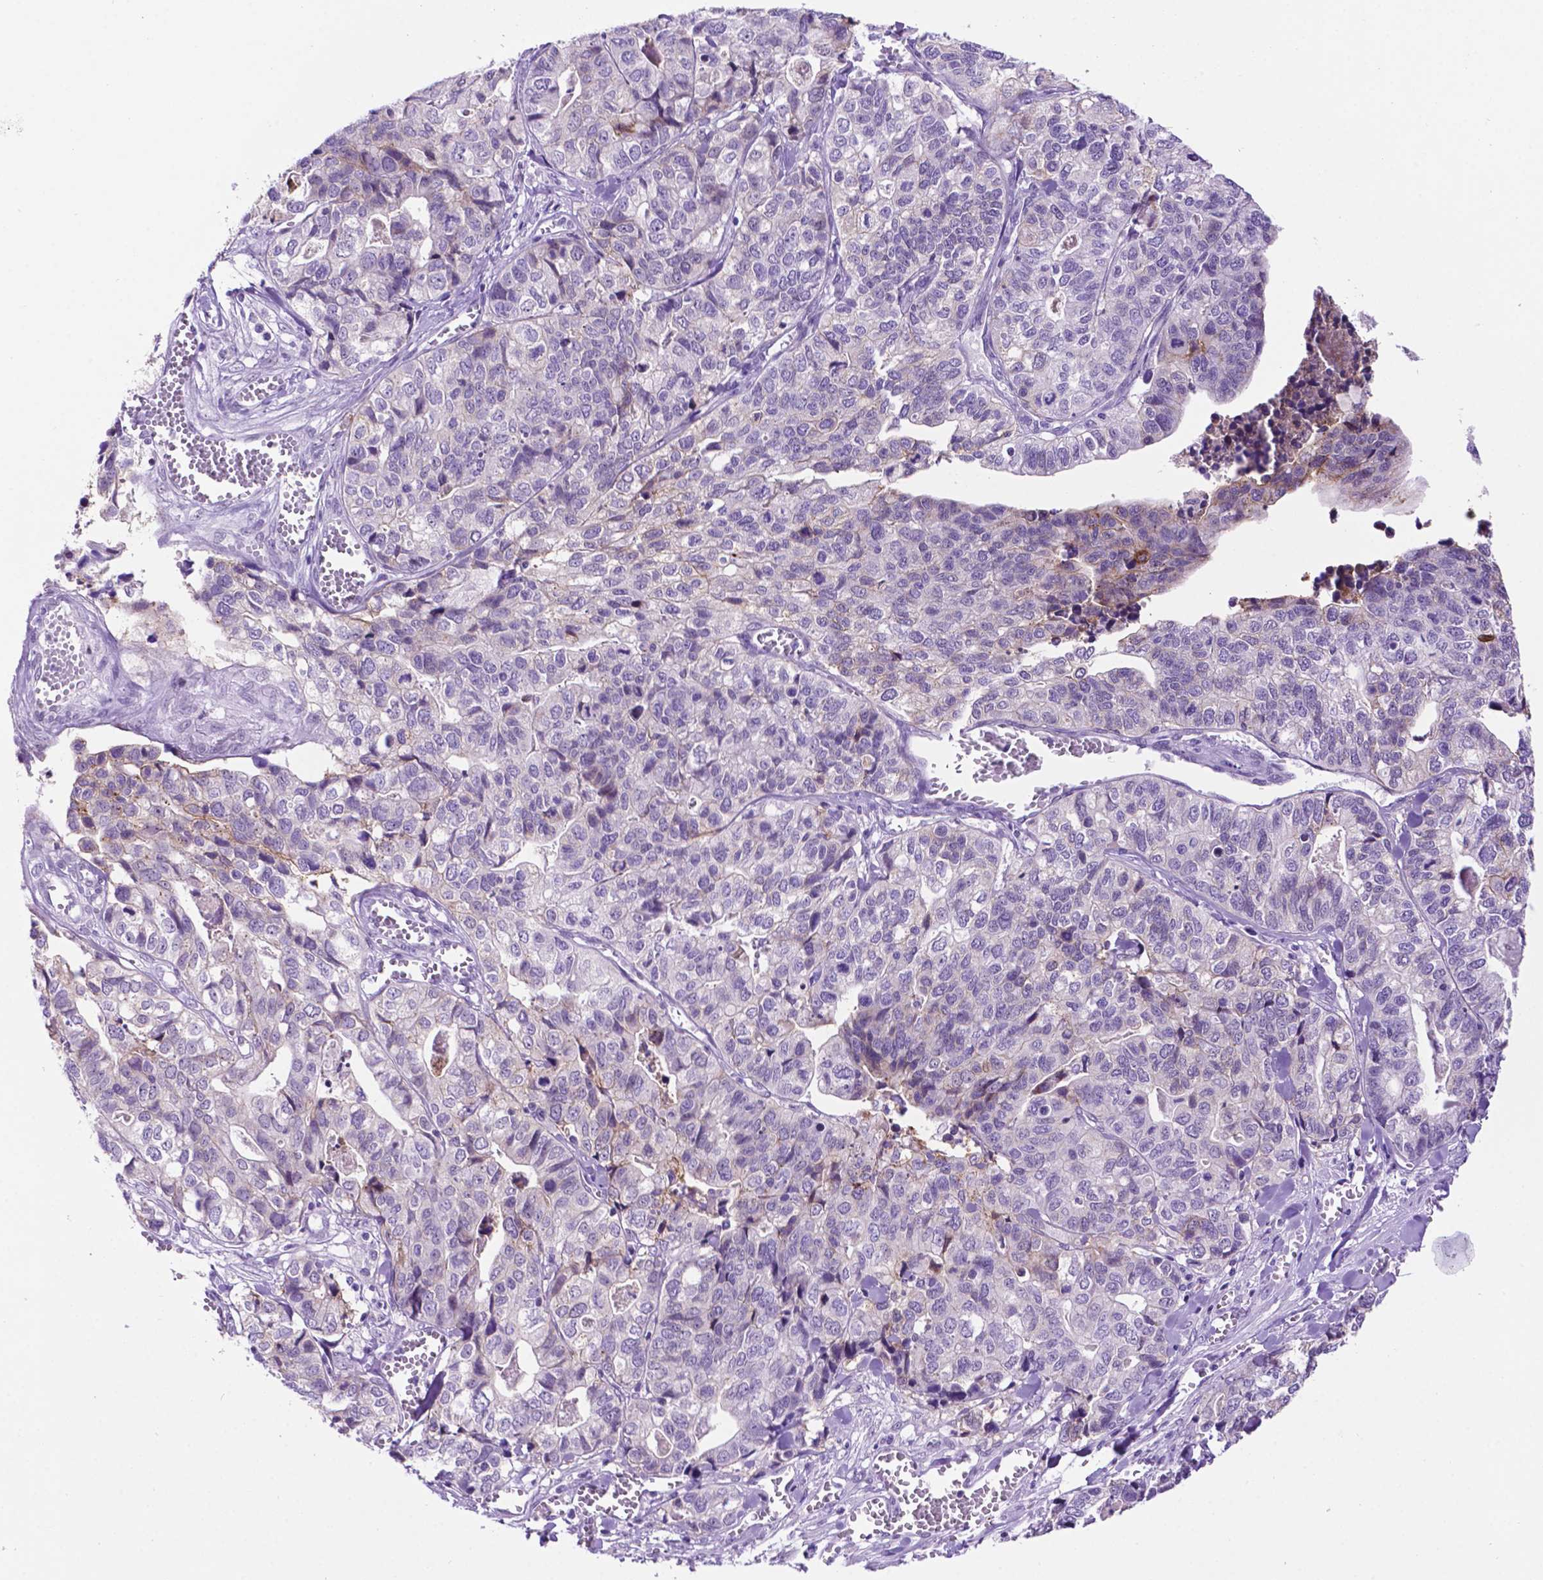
{"staining": {"intensity": "negative", "quantity": "none", "location": "none"}, "tissue": "stomach cancer", "cell_type": "Tumor cells", "image_type": "cancer", "snomed": [{"axis": "morphology", "description": "Adenocarcinoma, NOS"}, {"axis": "topography", "description": "Stomach, upper"}], "caption": "Human stomach adenocarcinoma stained for a protein using immunohistochemistry (IHC) reveals no staining in tumor cells.", "gene": "TACSTD2", "patient": {"sex": "female", "age": 67}}